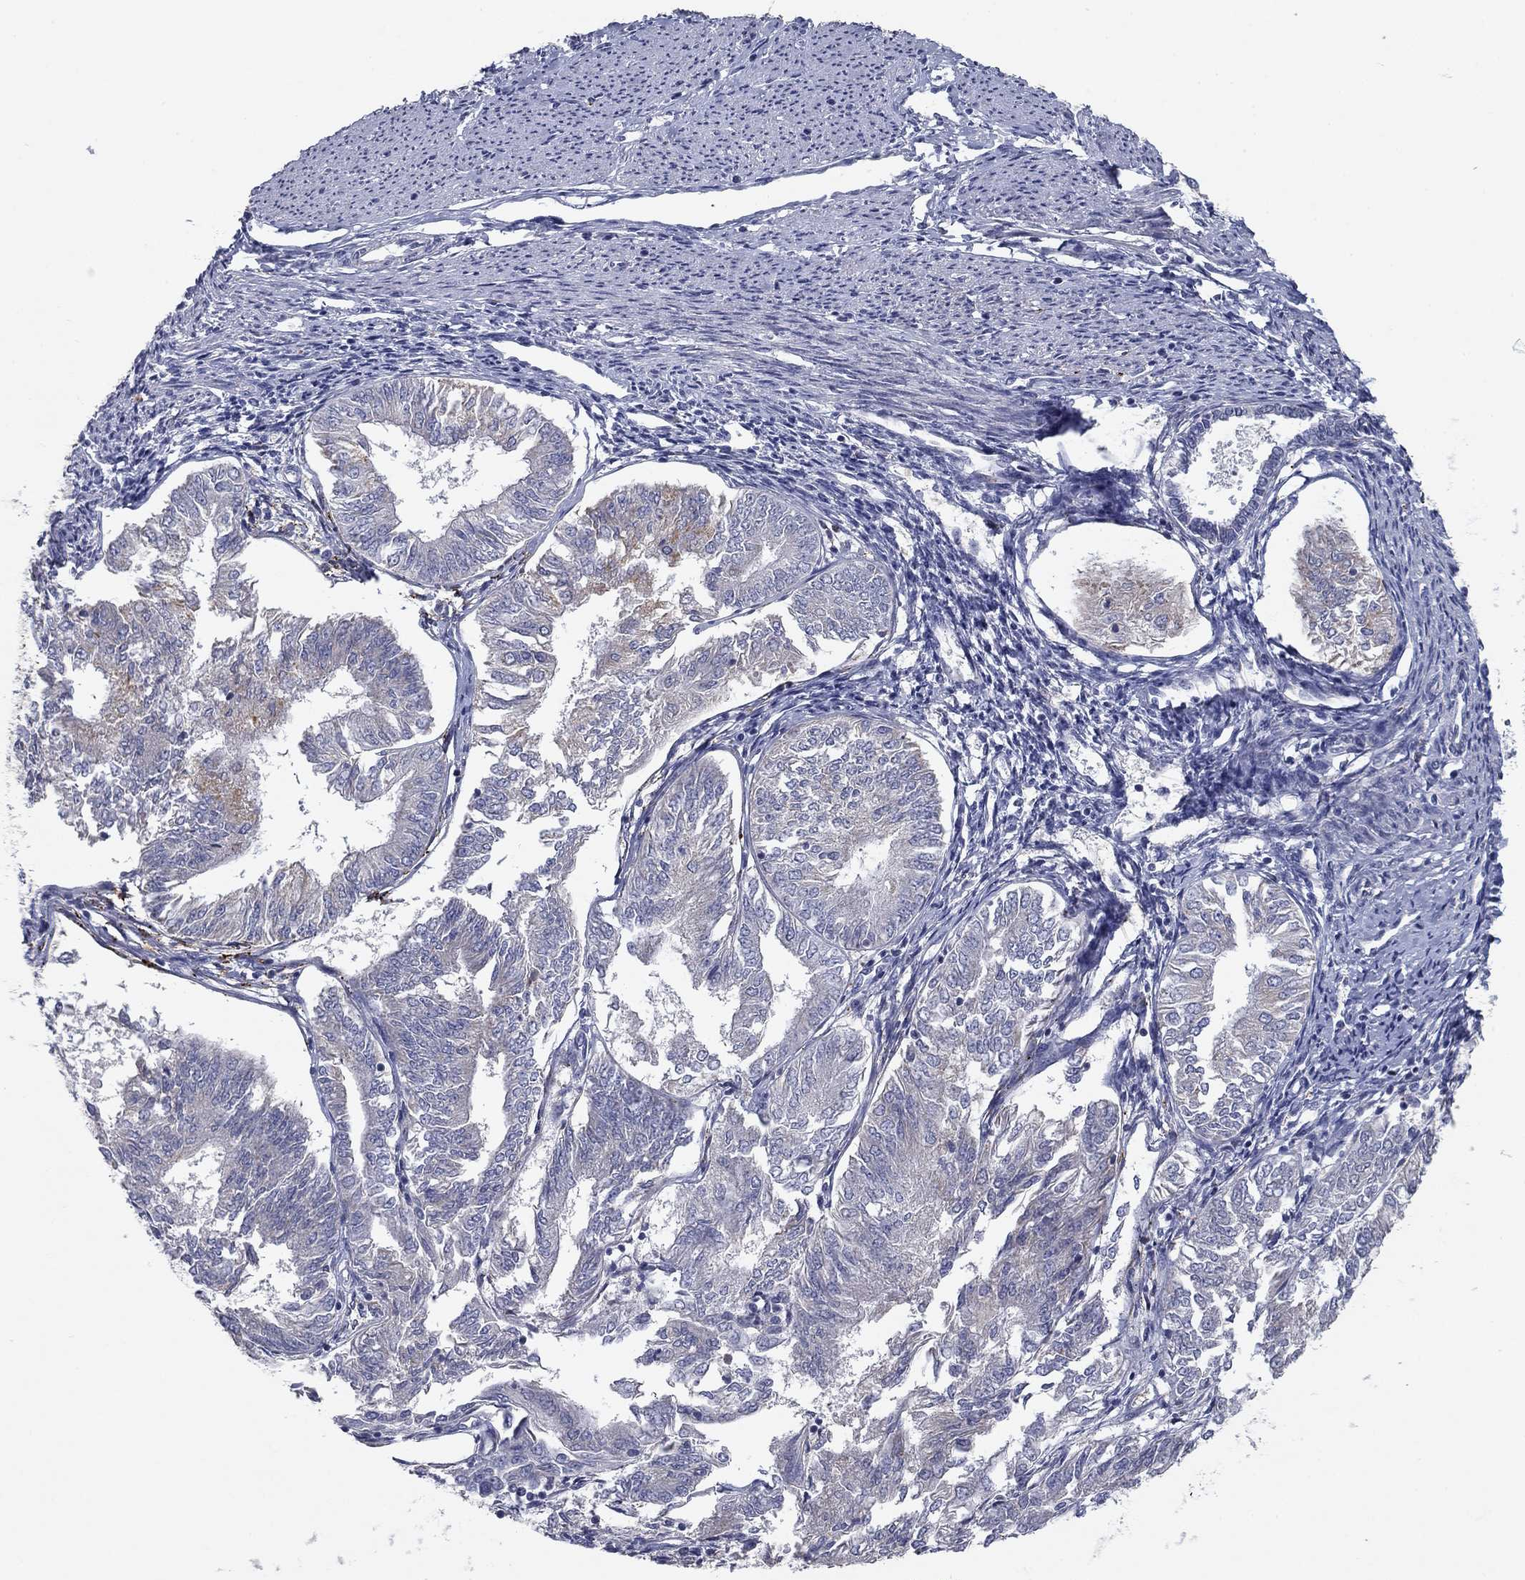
{"staining": {"intensity": "negative", "quantity": "none", "location": "none"}, "tissue": "endometrial cancer", "cell_type": "Tumor cells", "image_type": "cancer", "snomed": [{"axis": "morphology", "description": "Adenocarcinoma, NOS"}, {"axis": "topography", "description": "Endometrium"}], "caption": "Protein analysis of endometrial adenocarcinoma reveals no significant expression in tumor cells.", "gene": "PTGDS", "patient": {"sex": "female", "age": 58}}